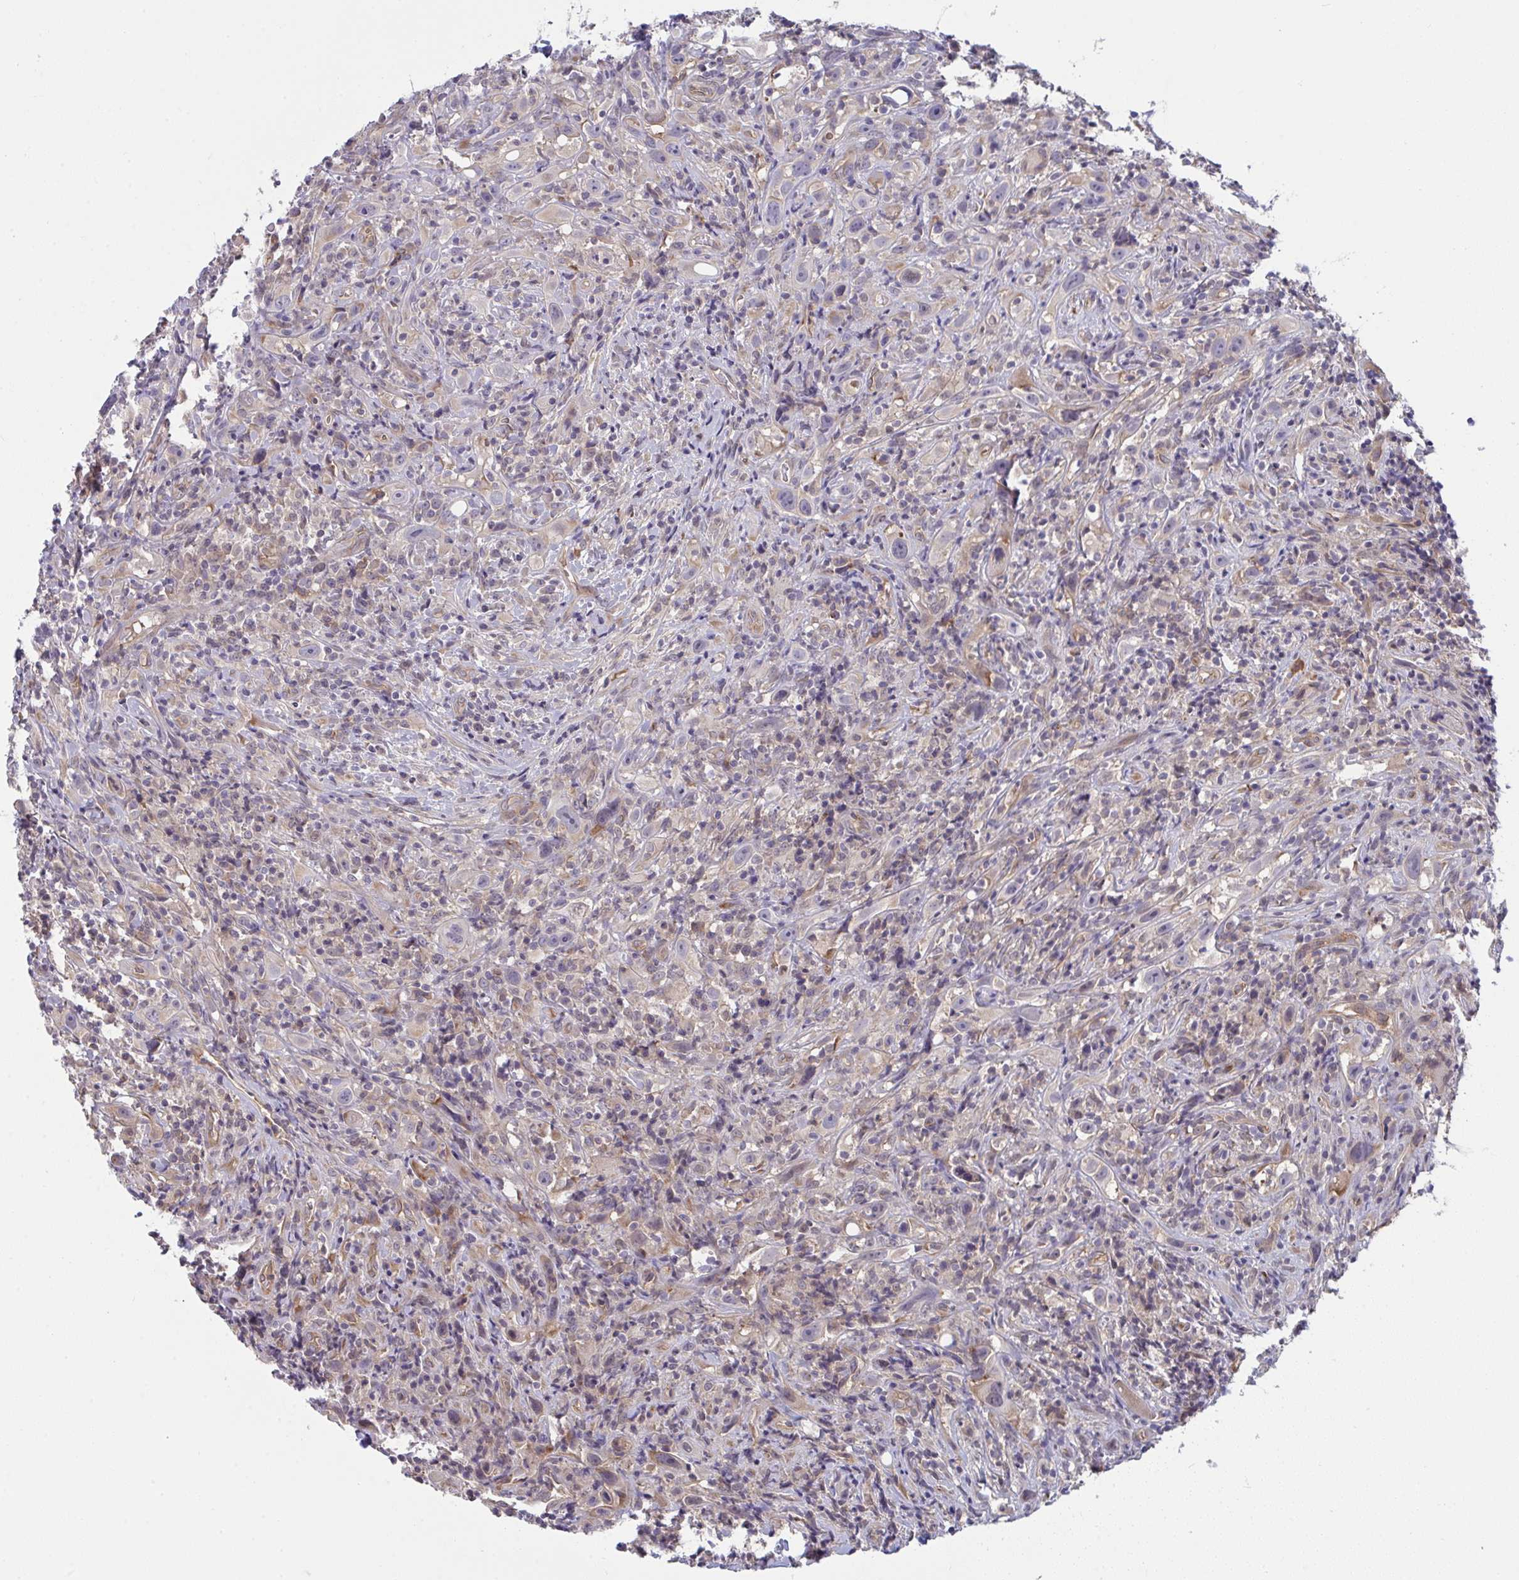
{"staining": {"intensity": "weak", "quantity": "<25%", "location": "cytoplasmic/membranous"}, "tissue": "head and neck cancer", "cell_type": "Tumor cells", "image_type": "cancer", "snomed": [{"axis": "morphology", "description": "Squamous cell carcinoma, NOS"}, {"axis": "topography", "description": "Head-Neck"}], "caption": "Human head and neck squamous cell carcinoma stained for a protein using immunohistochemistry (IHC) reveals no staining in tumor cells.", "gene": "CASP9", "patient": {"sex": "female", "age": 95}}